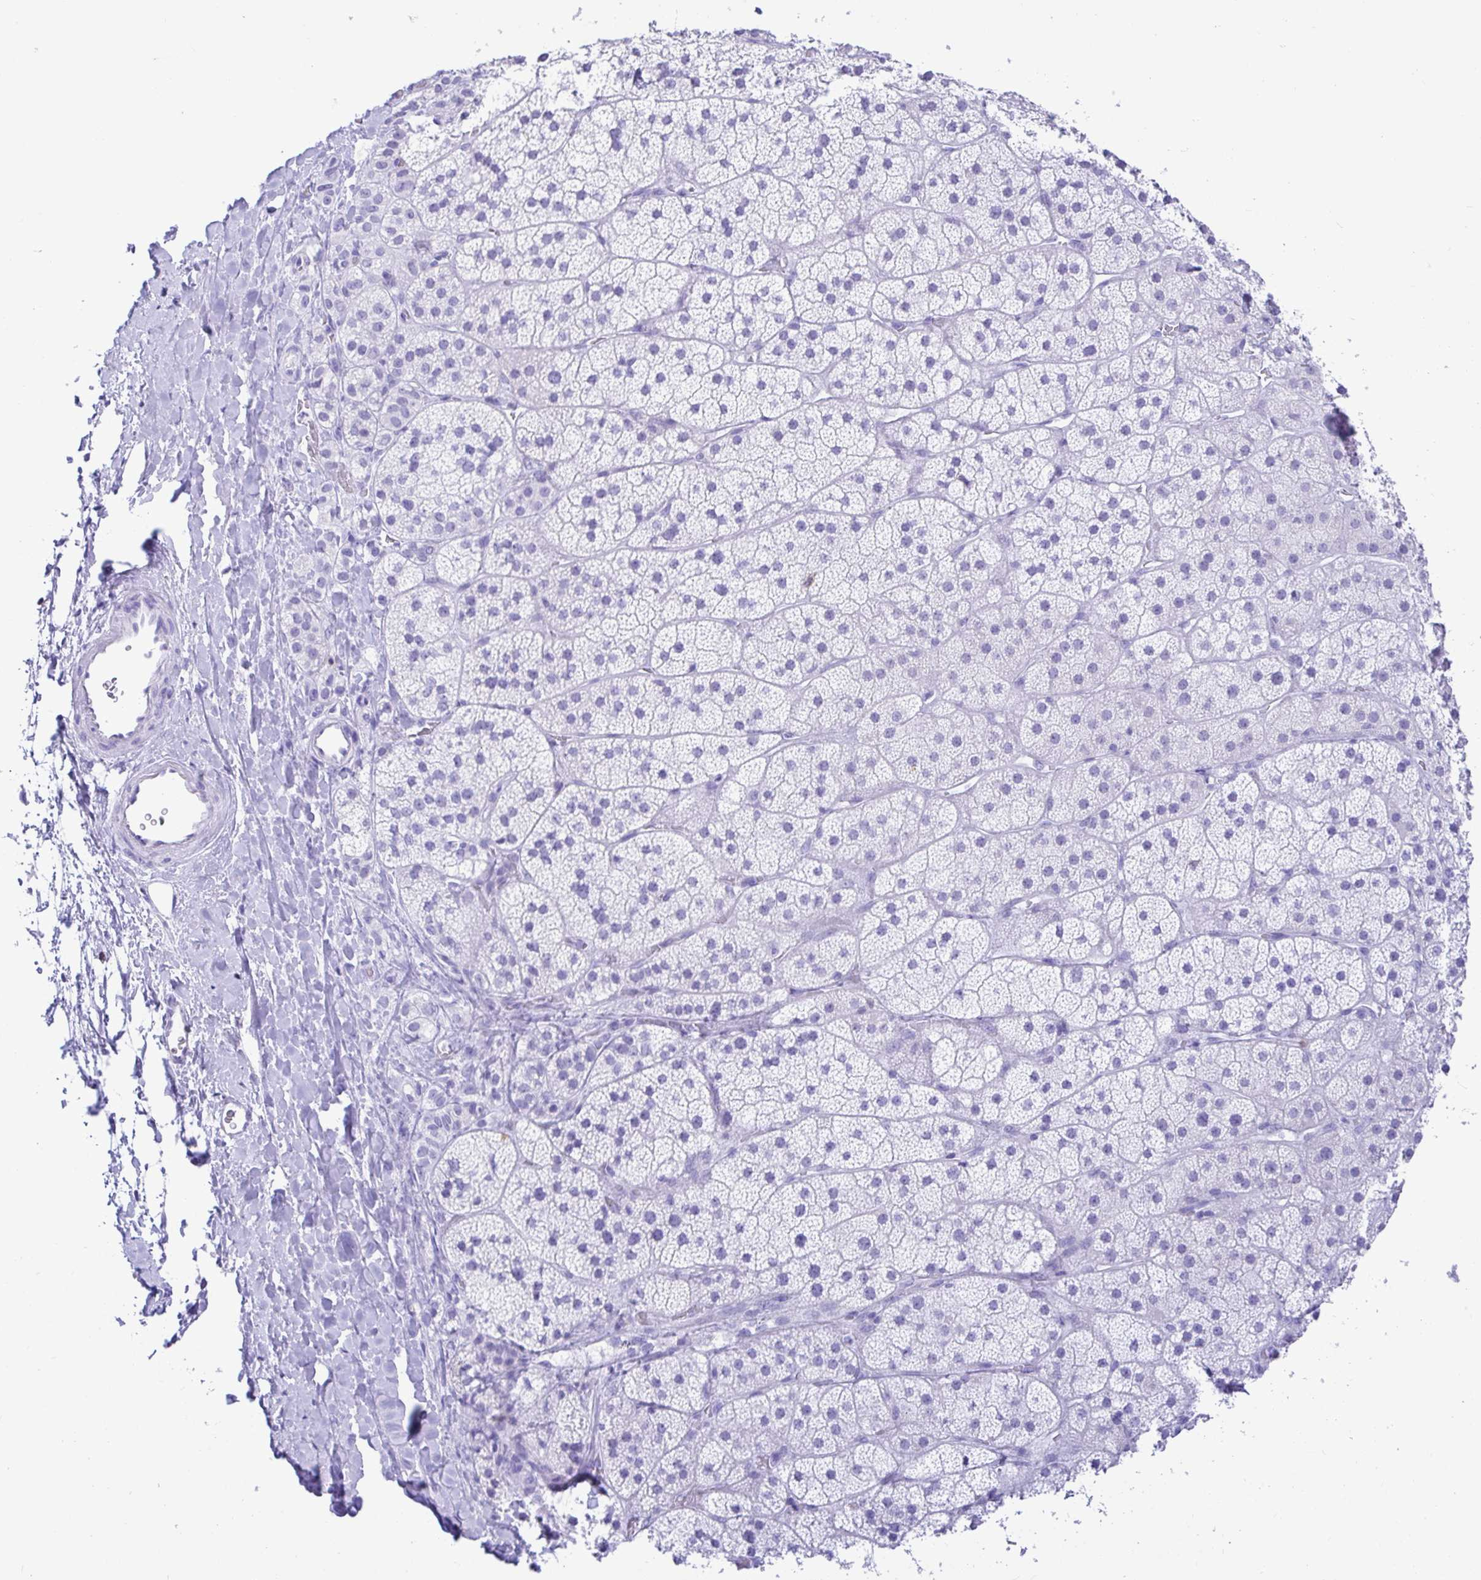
{"staining": {"intensity": "negative", "quantity": "none", "location": "none"}, "tissue": "adrenal gland", "cell_type": "Glandular cells", "image_type": "normal", "snomed": [{"axis": "morphology", "description": "Normal tissue, NOS"}, {"axis": "topography", "description": "Adrenal gland"}], "caption": "Immunohistochemistry micrograph of unremarkable adrenal gland stained for a protein (brown), which shows no positivity in glandular cells. (Stains: DAB (3,3'-diaminobenzidine) immunohistochemistry (IHC) with hematoxylin counter stain, Microscopy: brightfield microscopy at high magnification).", "gene": "CD5", "patient": {"sex": "male", "age": 57}}